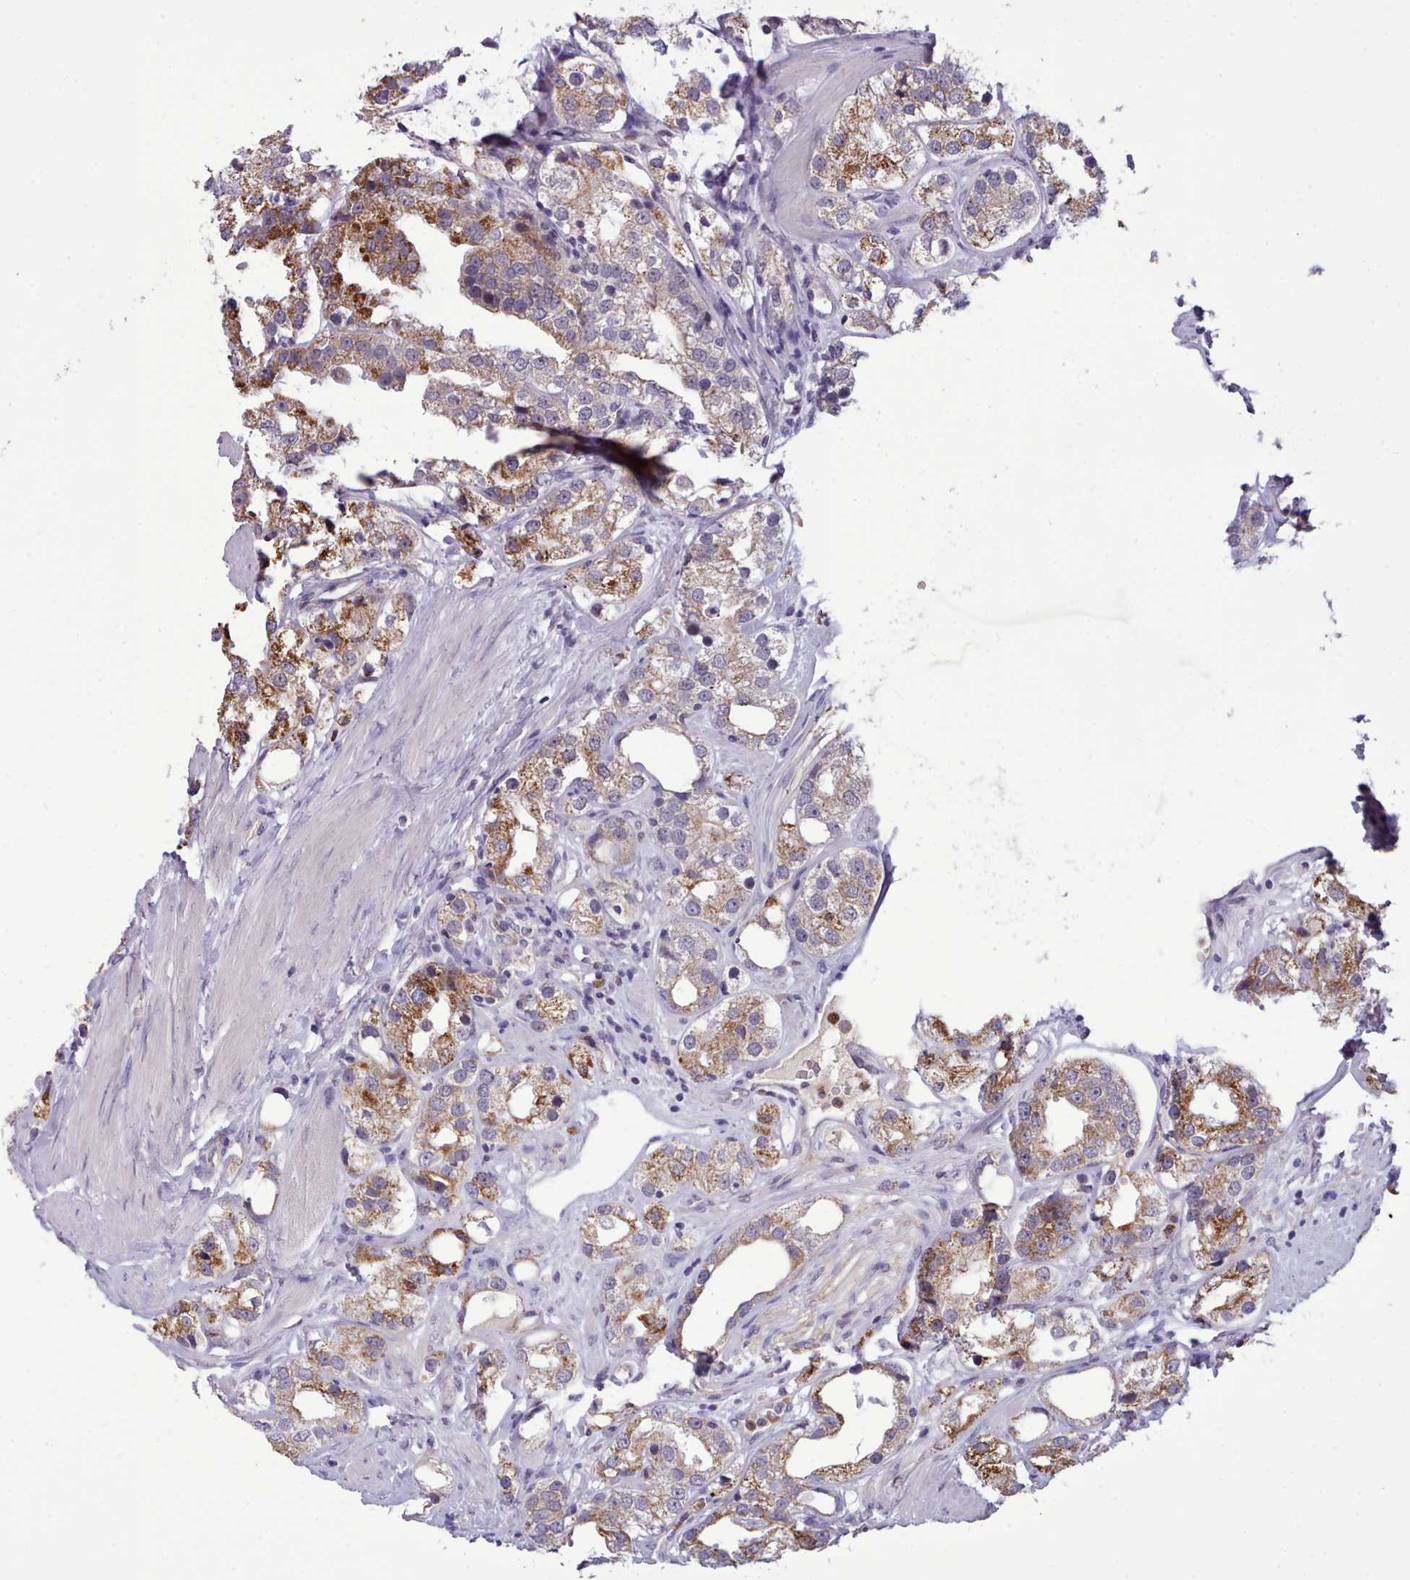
{"staining": {"intensity": "moderate", "quantity": ">75%", "location": "cytoplasmic/membranous"}, "tissue": "prostate cancer", "cell_type": "Tumor cells", "image_type": "cancer", "snomed": [{"axis": "morphology", "description": "Adenocarcinoma, NOS"}, {"axis": "topography", "description": "Prostate"}], "caption": "Prostate adenocarcinoma stained for a protein (brown) demonstrates moderate cytoplasmic/membranous positive staining in about >75% of tumor cells.", "gene": "KCTD16", "patient": {"sex": "male", "age": 79}}